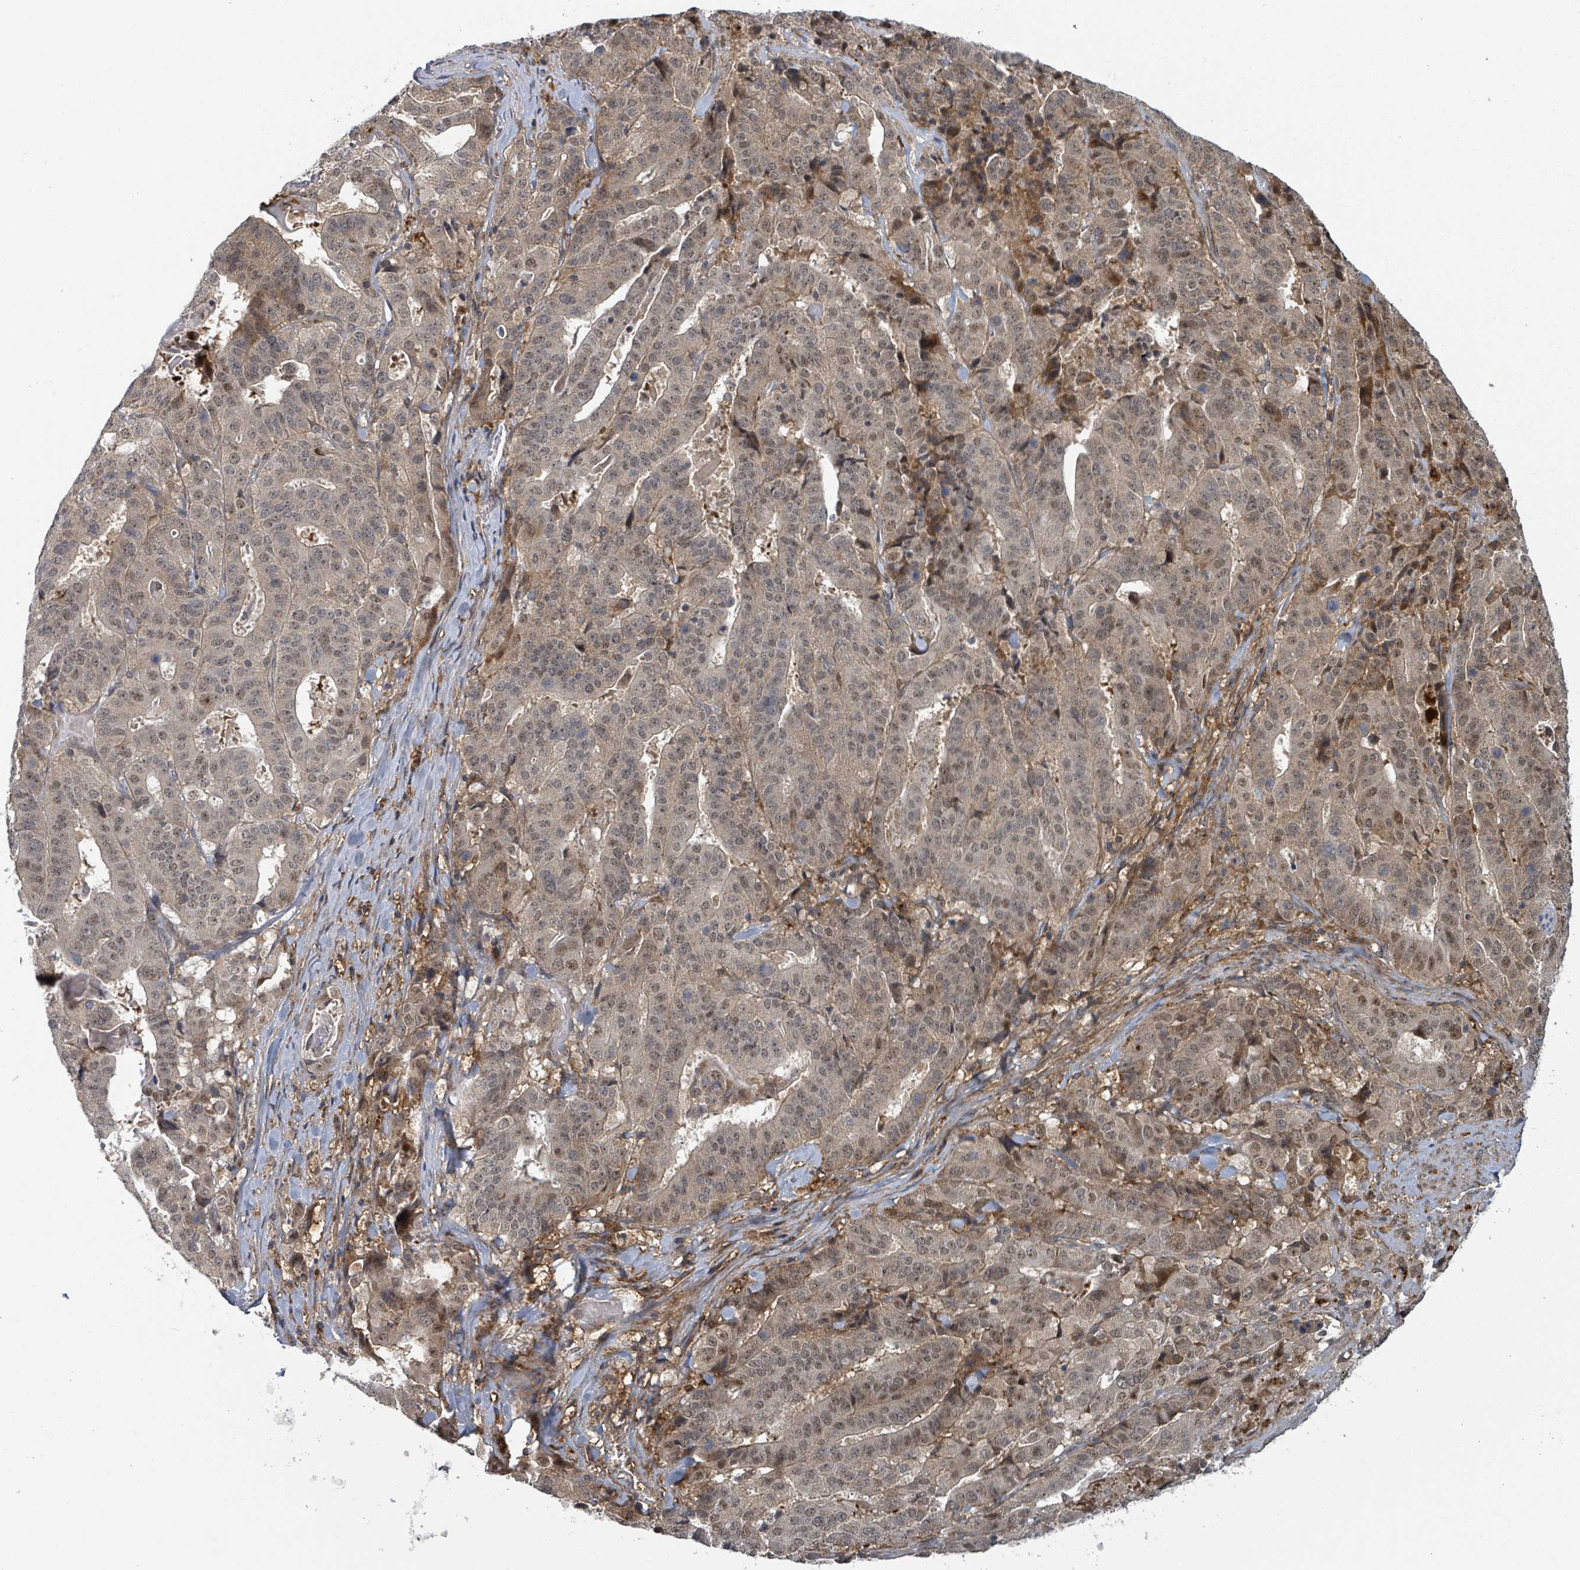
{"staining": {"intensity": "moderate", "quantity": "25%-75%", "location": "cytoplasmic/membranous,nuclear"}, "tissue": "stomach cancer", "cell_type": "Tumor cells", "image_type": "cancer", "snomed": [{"axis": "morphology", "description": "Adenocarcinoma, NOS"}, {"axis": "topography", "description": "Stomach"}], "caption": "Immunohistochemical staining of human stomach cancer (adenocarcinoma) displays medium levels of moderate cytoplasmic/membranous and nuclear protein expression in approximately 25%-75% of tumor cells.", "gene": "GTF3C1", "patient": {"sex": "male", "age": 48}}